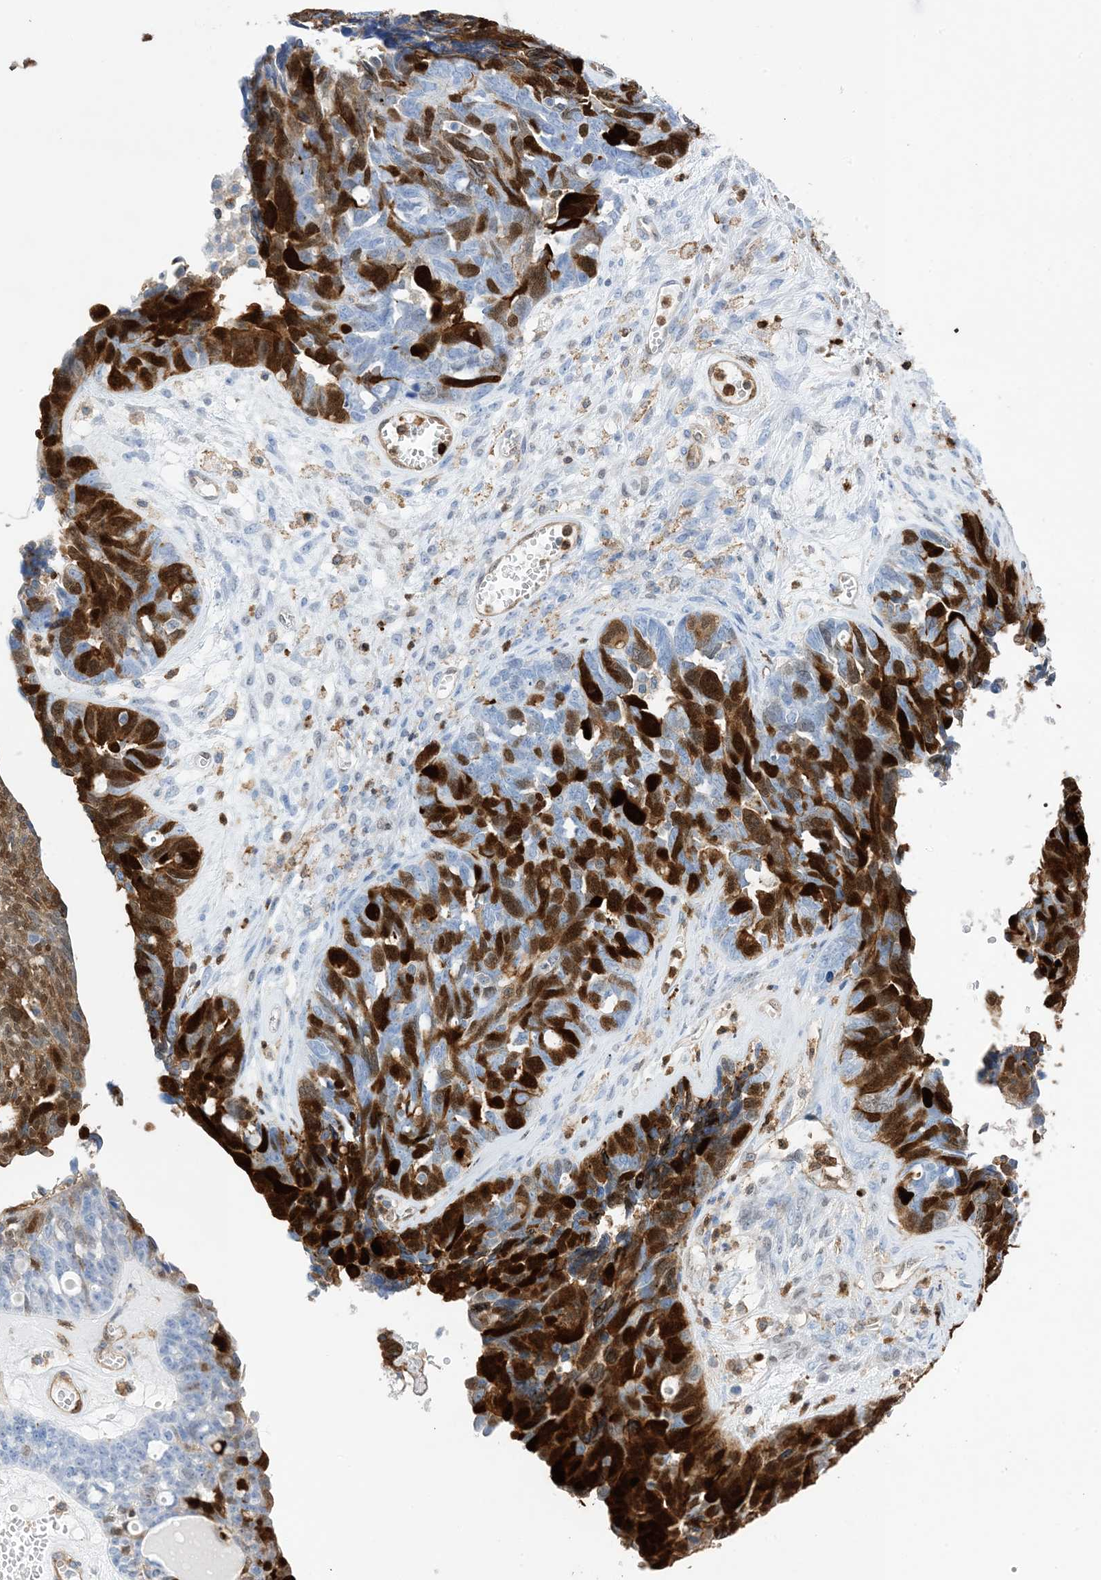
{"staining": {"intensity": "strong", "quantity": "25%-75%", "location": "cytoplasmic/membranous,nuclear"}, "tissue": "ovarian cancer", "cell_type": "Tumor cells", "image_type": "cancer", "snomed": [{"axis": "morphology", "description": "Cystadenocarcinoma, serous, NOS"}, {"axis": "topography", "description": "Ovary"}], "caption": "Immunohistochemical staining of ovarian cancer (serous cystadenocarcinoma) reveals high levels of strong cytoplasmic/membranous and nuclear expression in approximately 25%-75% of tumor cells. Immunohistochemistry (ihc) stains the protein of interest in brown and the nuclei are stained blue.", "gene": "ANXA1", "patient": {"sex": "female", "age": 79}}